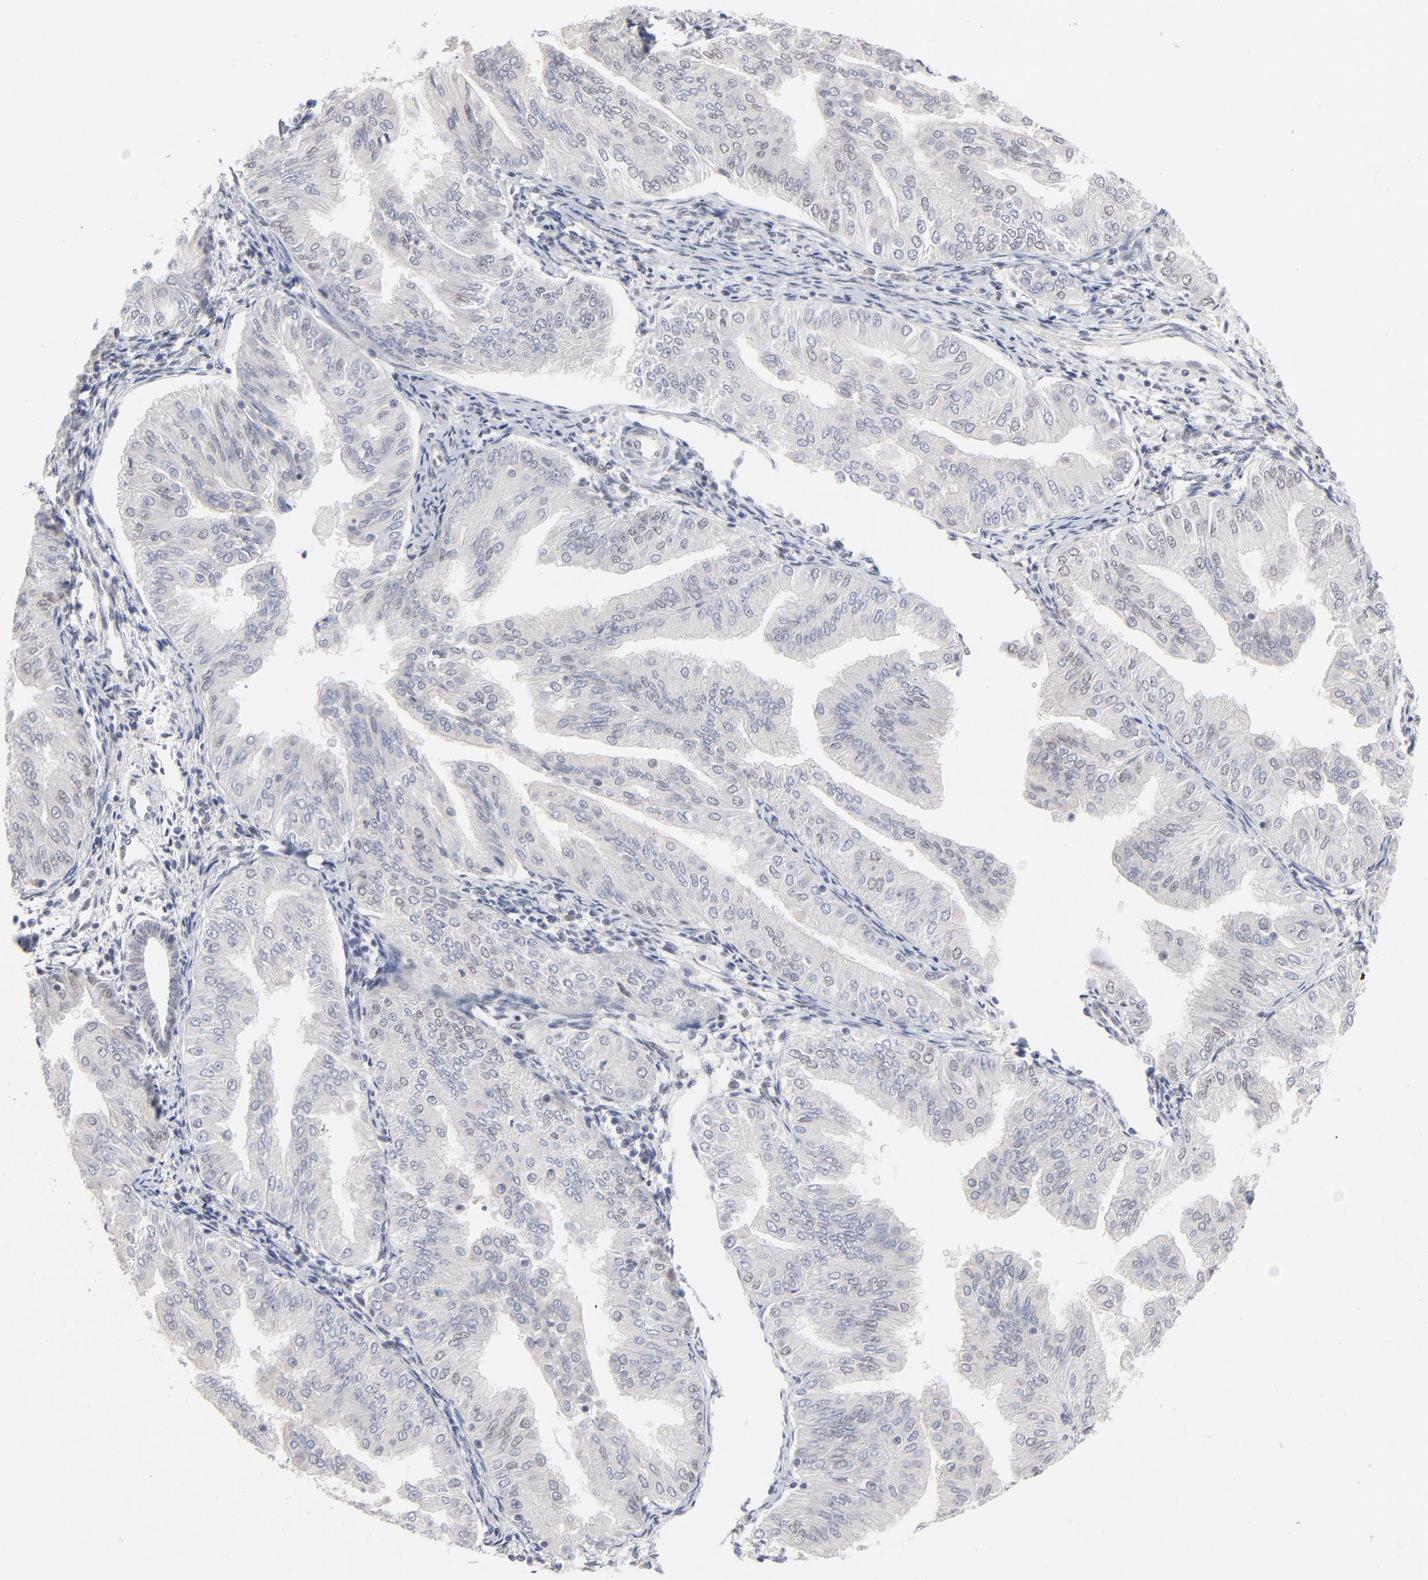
{"staining": {"intensity": "negative", "quantity": "none", "location": "none"}, "tissue": "endometrial cancer", "cell_type": "Tumor cells", "image_type": "cancer", "snomed": [{"axis": "morphology", "description": "Adenocarcinoma, NOS"}, {"axis": "topography", "description": "Endometrium"}], "caption": "High power microscopy histopathology image of an immunohistochemistry photomicrograph of endometrial cancer (adenocarcinoma), revealing no significant expression in tumor cells.", "gene": "MBIP", "patient": {"sex": "female", "age": 53}}